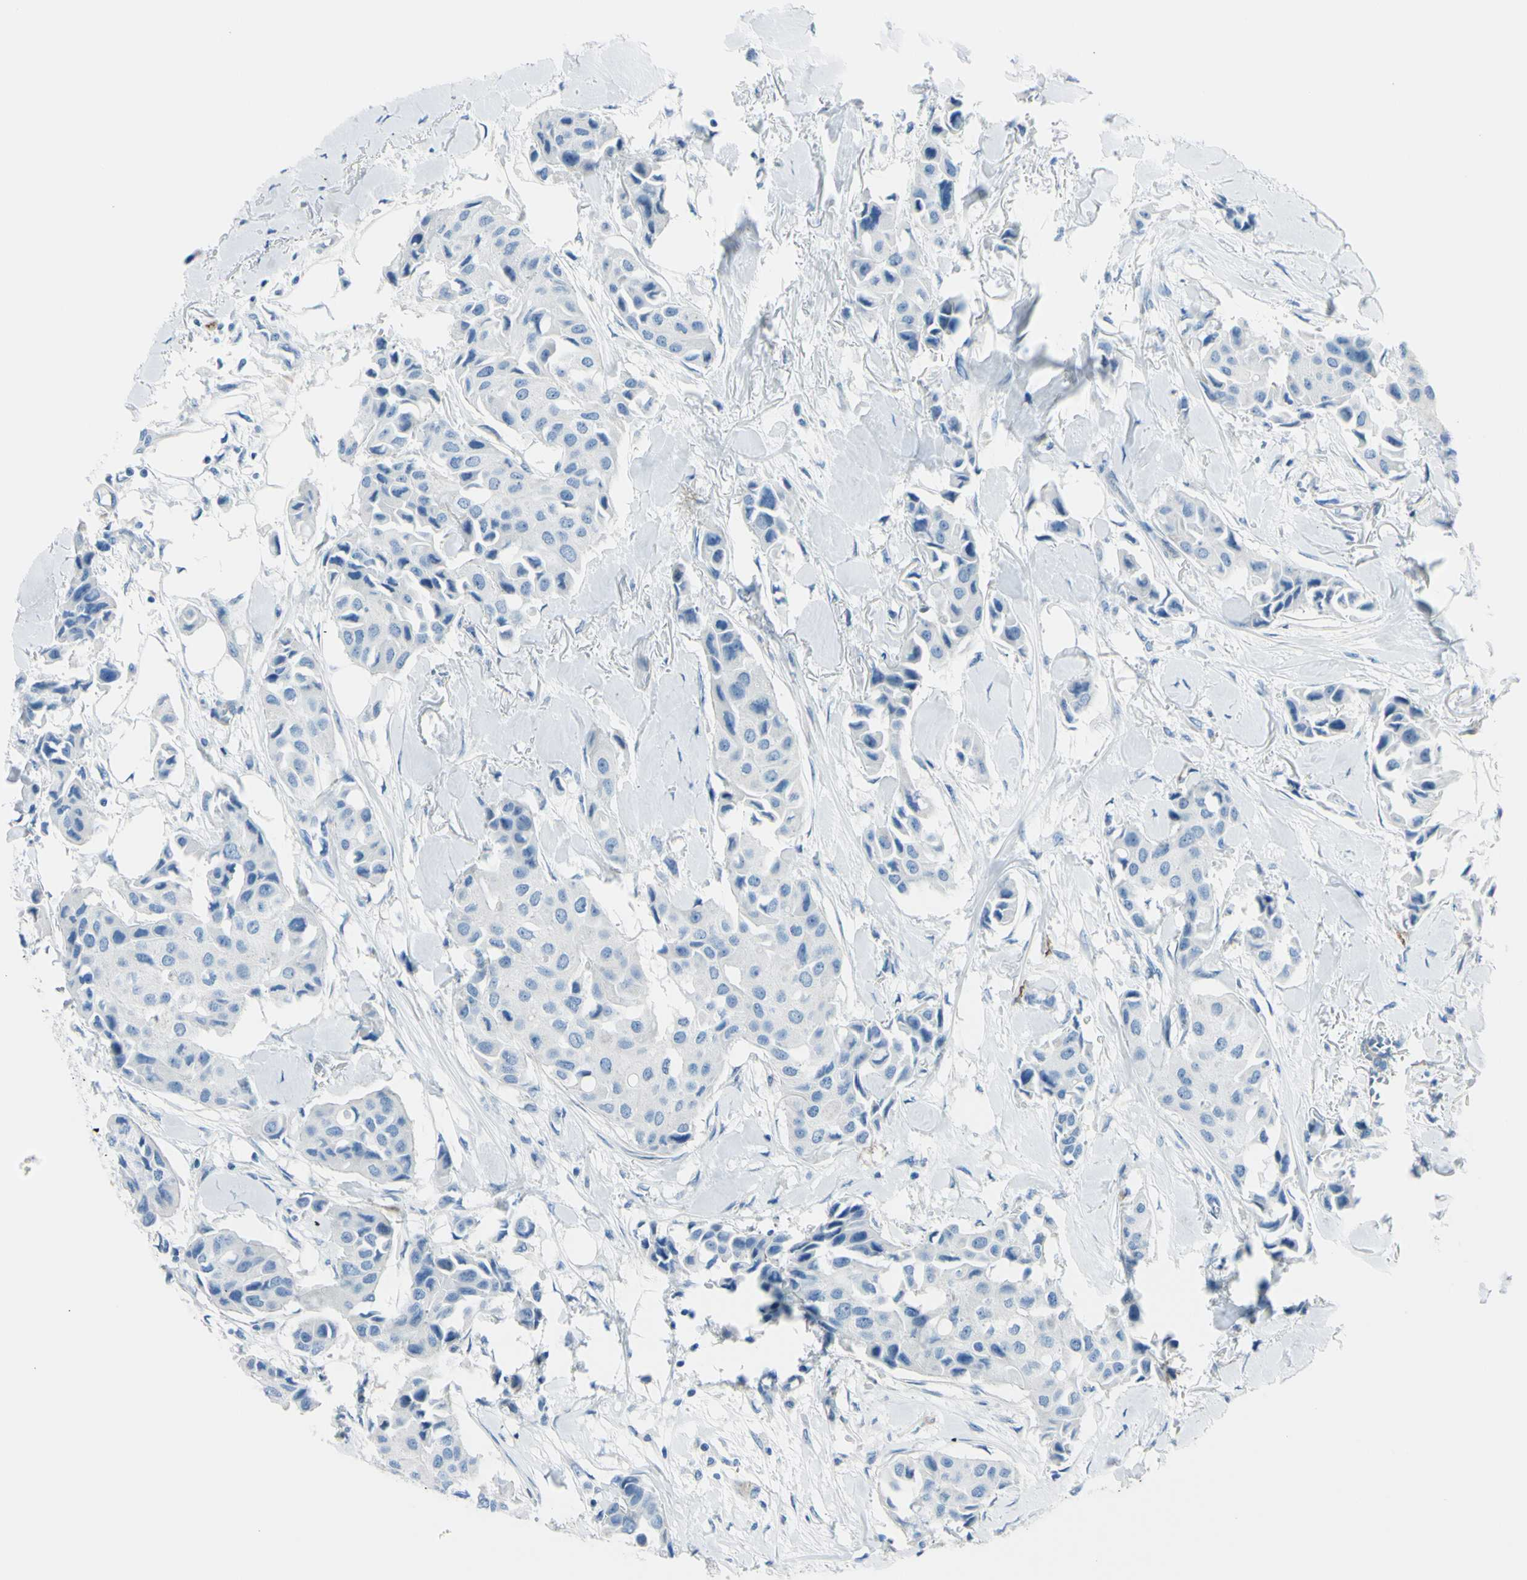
{"staining": {"intensity": "negative", "quantity": "none", "location": "none"}, "tissue": "breast cancer", "cell_type": "Tumor cells", "image_type": "cancer", "snomed": [{"axis": "morphology", "description": "Duct carcinoma"}, {"axis": "topography", "description": "Breast"}], "caption": "DAB immunohistochemical staining of breast cancer (intraductal carcinoma) displays no significant staining in tumor cells. (Brightfield microscopy of DAB immunohistochemistry (IHC) at high magnification).", "gene": "FOLH1", "patient": {"sex": "female", "age": 80}}